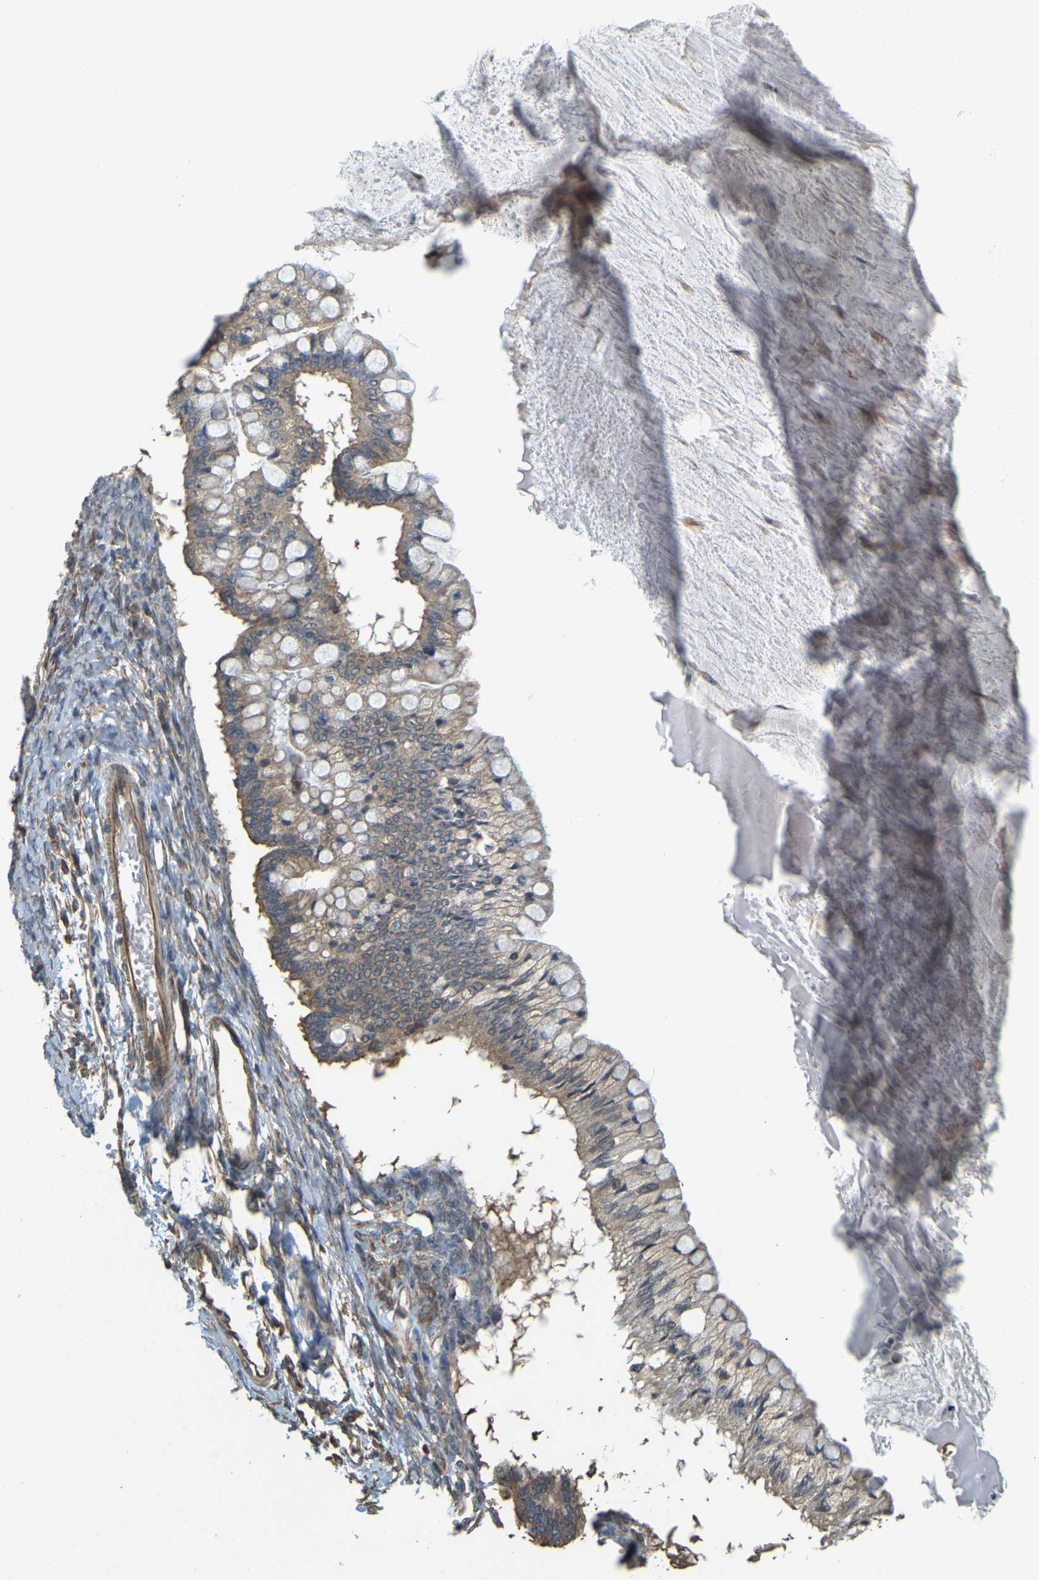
{"staining": {"intensity": "moderate", "quantity": ">75%", "location": "cytoplasmic/membranous"}, "tissue": "ovarian cancer", "cell_type": "Tumor cells", "image_type": "cancer", "snomed": [{"axis": "morphology", "description": "Cystadenocarcinoma, mucinous, NOS"}, {"axis": "topography", "description": "Ovary"}], "caption": "Mucinous cystadenocarcinoma (ovarian) stained with immunohistochemistry shows moderate cytoplasmic/membranous staining in approximately >75% of tumor cells. Nuclei are stained in blue.", "gene": "GNG2", "patient": {"sex": "female", "age": 57}}